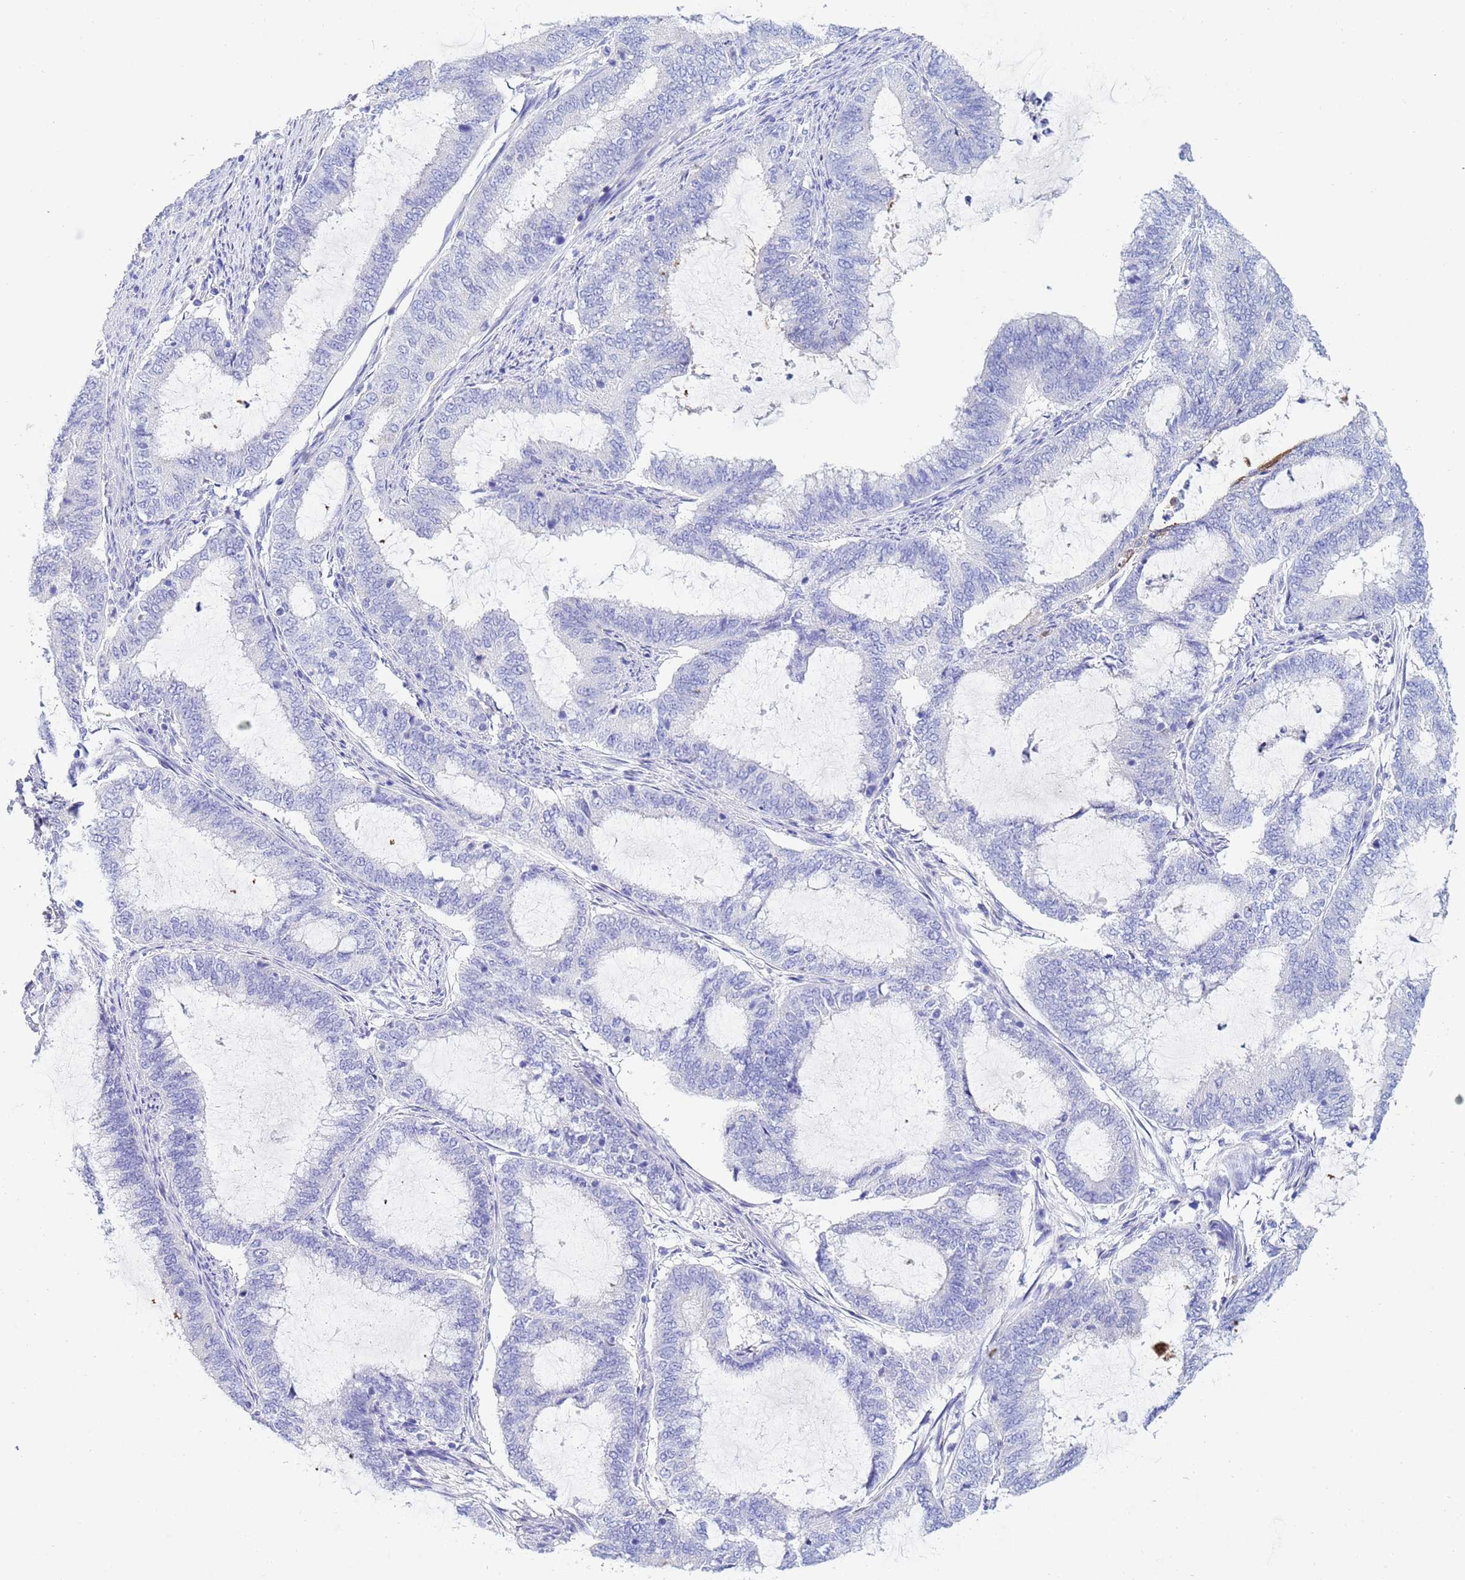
{"staining": {"intensity": "negative", "quantity": "none", "location": "none"}, "tissue": "endometrial cancer", "cell_type": "Tumor cells", "image_type": "cancer", "snomed": [{"axis": "morphology", "description": "Adenocarcinoma, NOS"}, {"axis": "topography", "description": "Endometrium"}], "caption": "Immunohistochemistry (IHC) of endometrial cancer (adenocarcinoma) demonstrates no positivity in tumor cells.", "gene": "CSTB", "patient": {"sex": "female", "age": 51}}